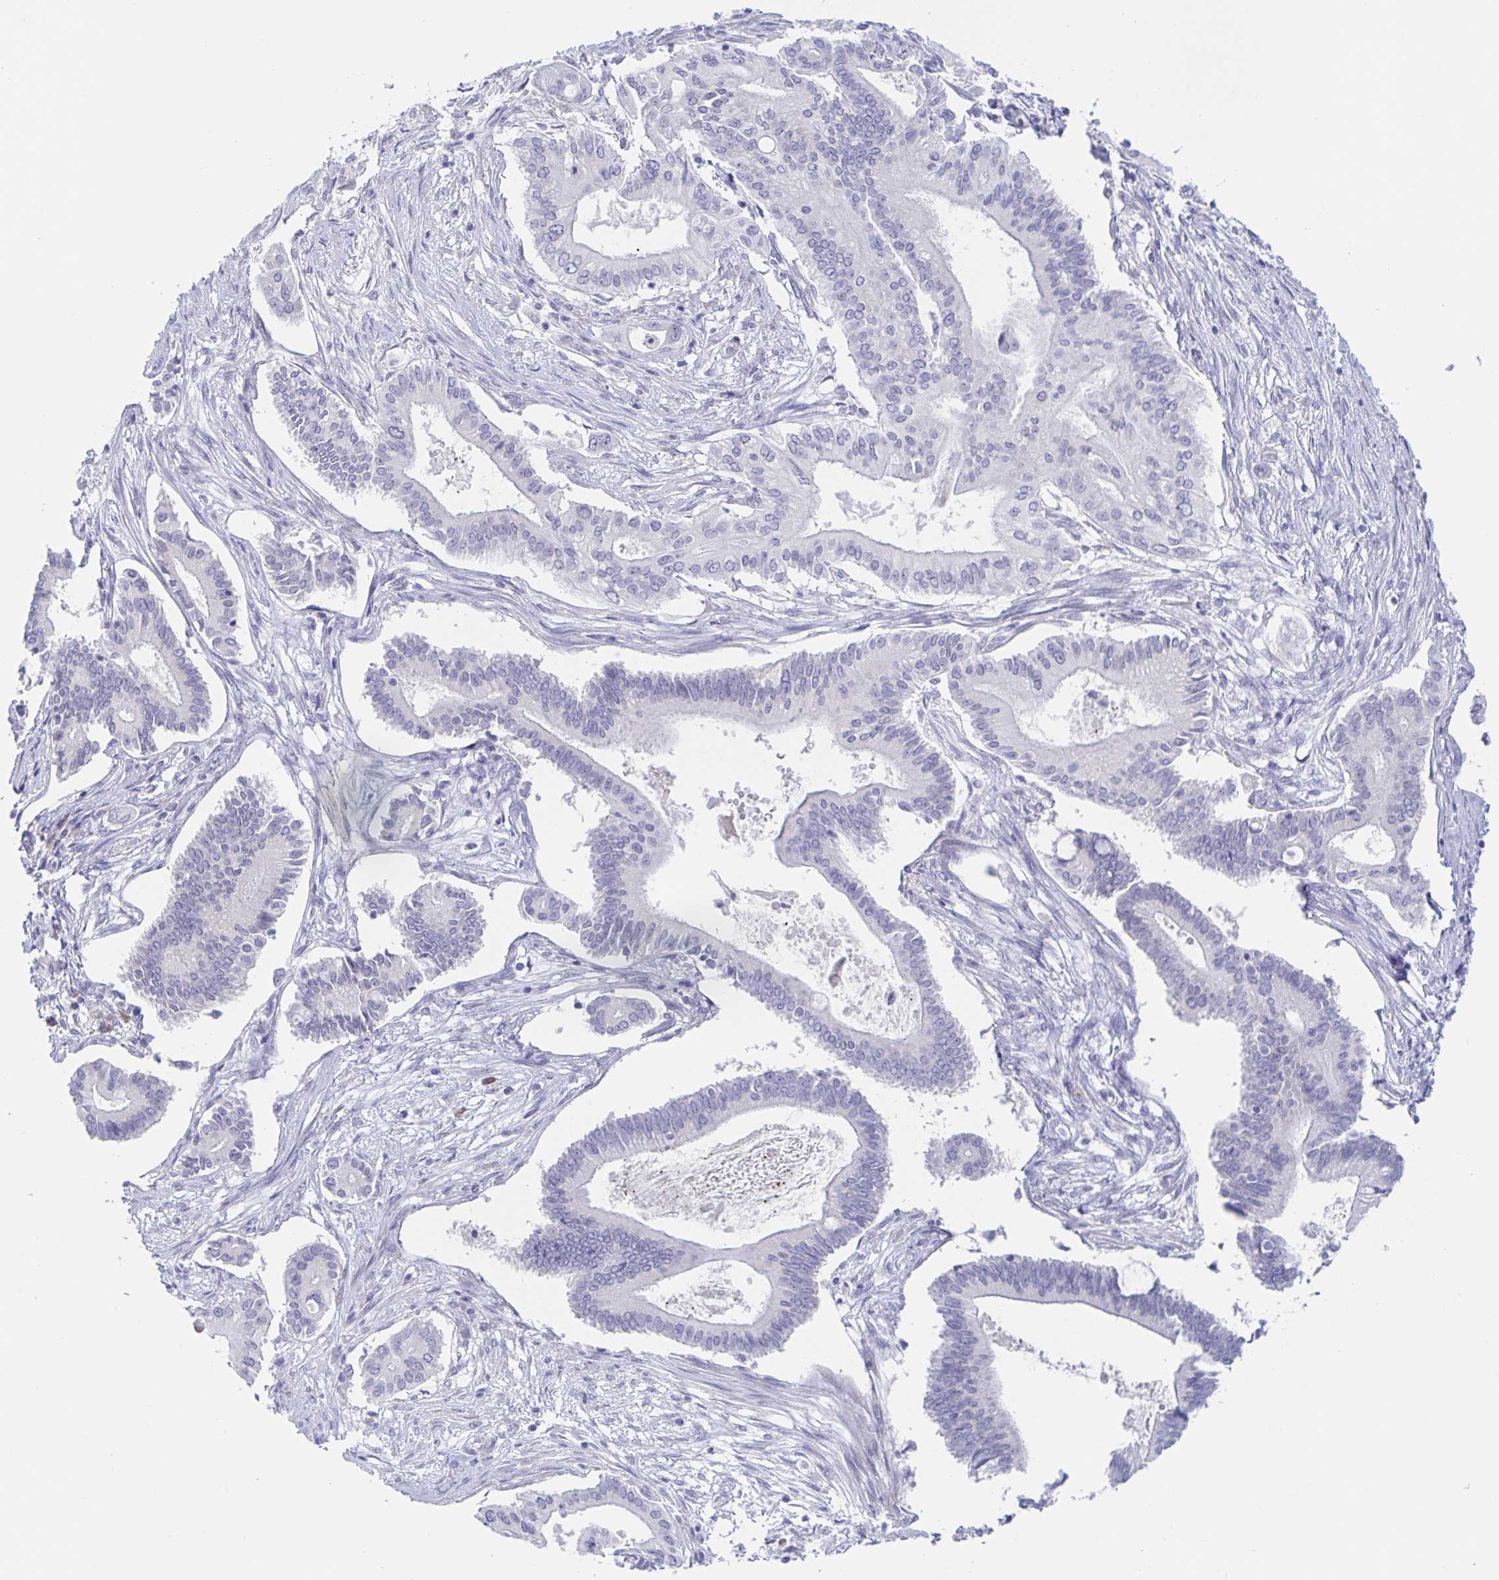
{"staining": {"intensity": "negative", "quantity": "none", "location": "none"}, "tissue": "pancreatic cancer", "cell_type": "Tumor cells", "image_type": "cancer", "snomed": [{"axis": "morphology", "description": "Adenocarcinoma, NOS"}, {"axis": "topography", "description": "Pancreas"}], "caption": "Immunohistochemistry image of neoplastic tissue: human adenocarcinoma (pancreatic) stained with DAB shows no significant protein positivity in tumor cells.", "gene": "SIAH3", "patient": {"sex": "female", "age": 68}}